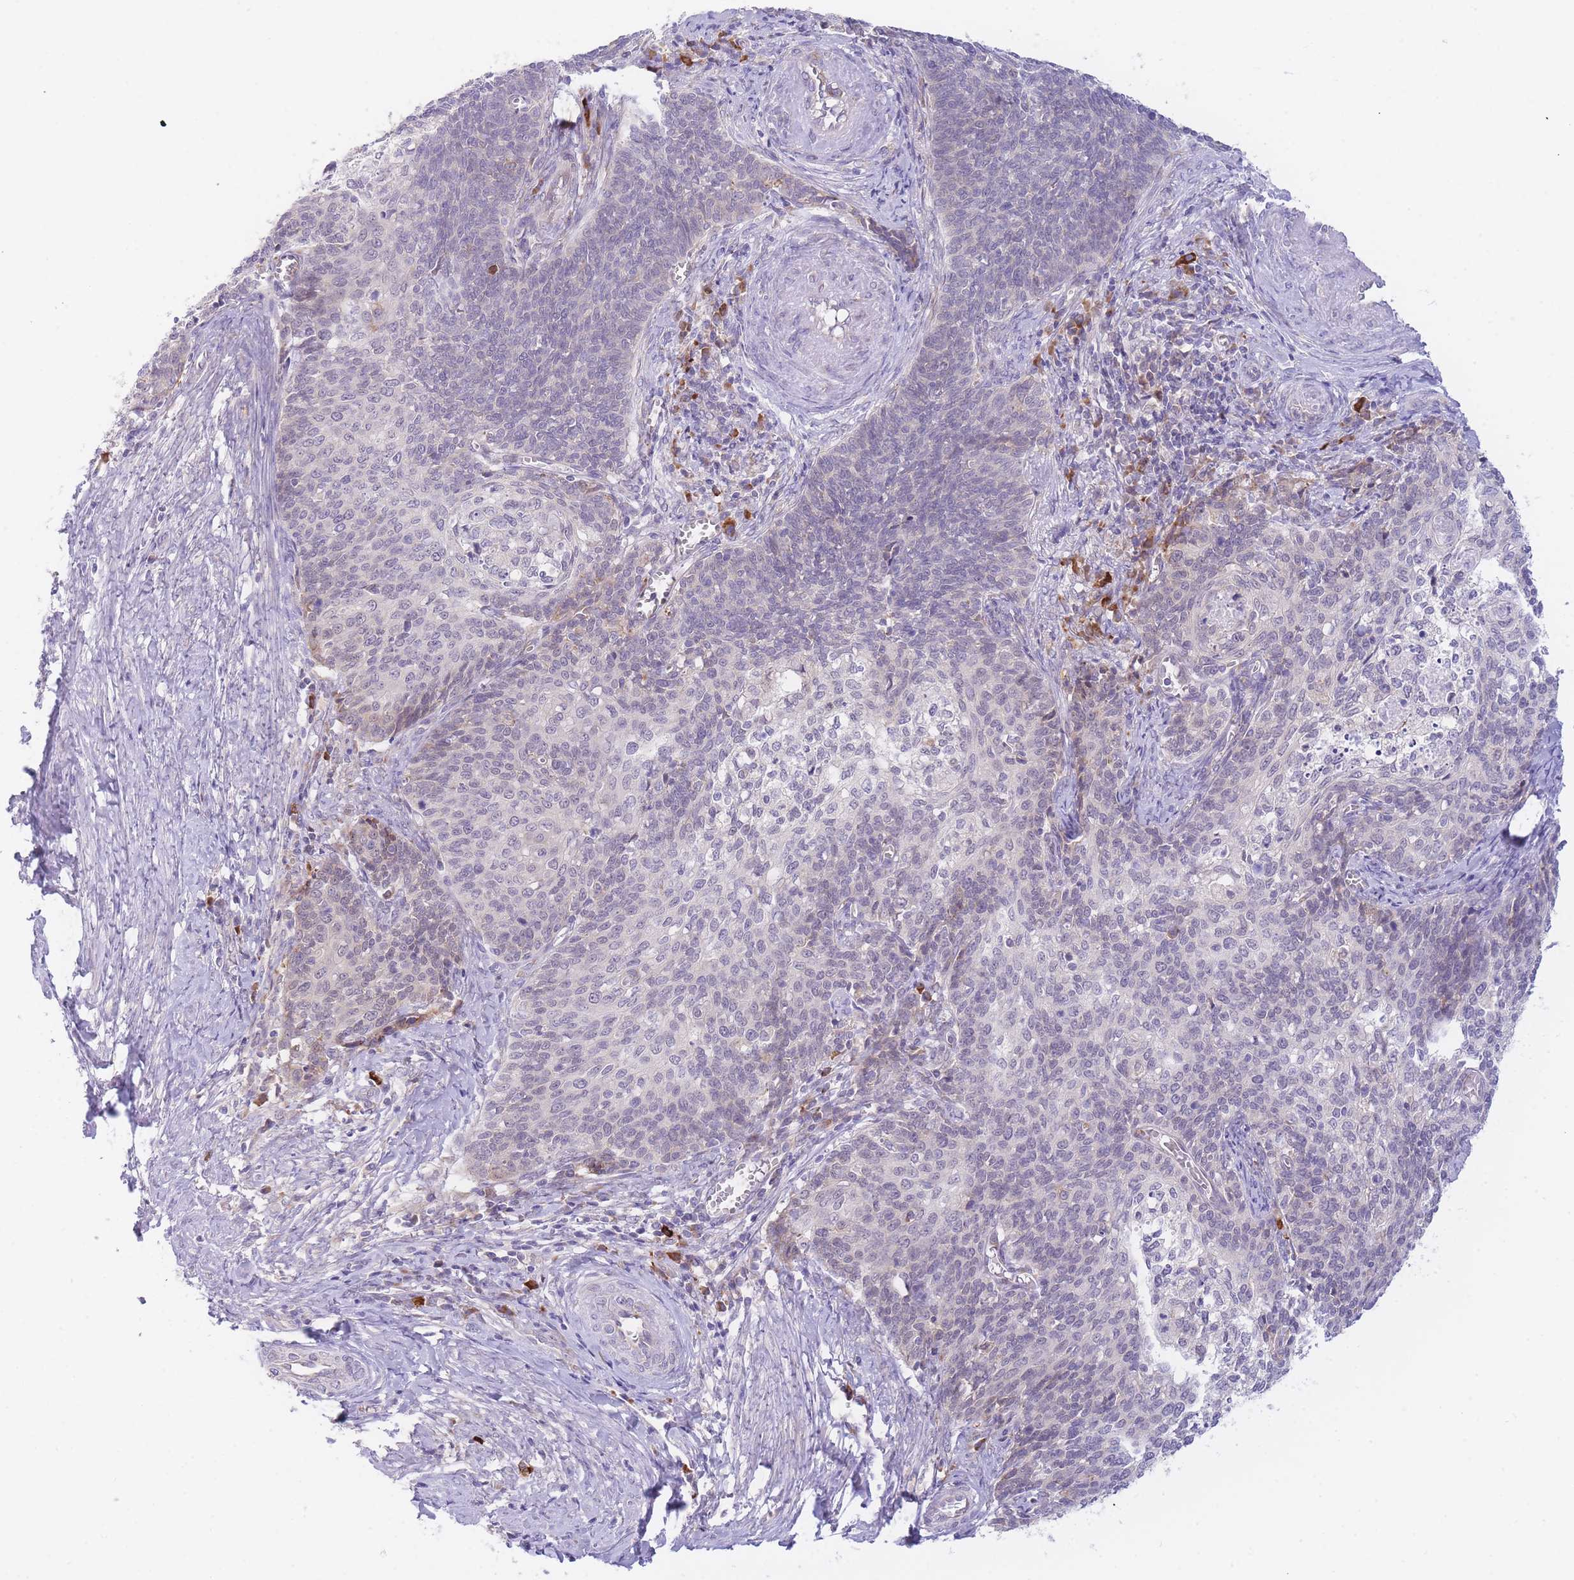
{"staining": {"intensity": "negative", "quantity": "none", "location": "none"}, "tissue": "cervical cancer", "cell_type": "Tumor cells", "image_type": "cancer", "snomed": [{"axis": "morphology", "description": "Squamous cell carcinoma, NOS"}, {"axis": "topography", "description": "Cervix"}], "caption": "IHC micrograph of human cervical cancer stained for a protein (brown), which demonstrates no expression in tumor cells.", "gene": "ZNF510", "patient": {"sex": "female", "age": 39}}